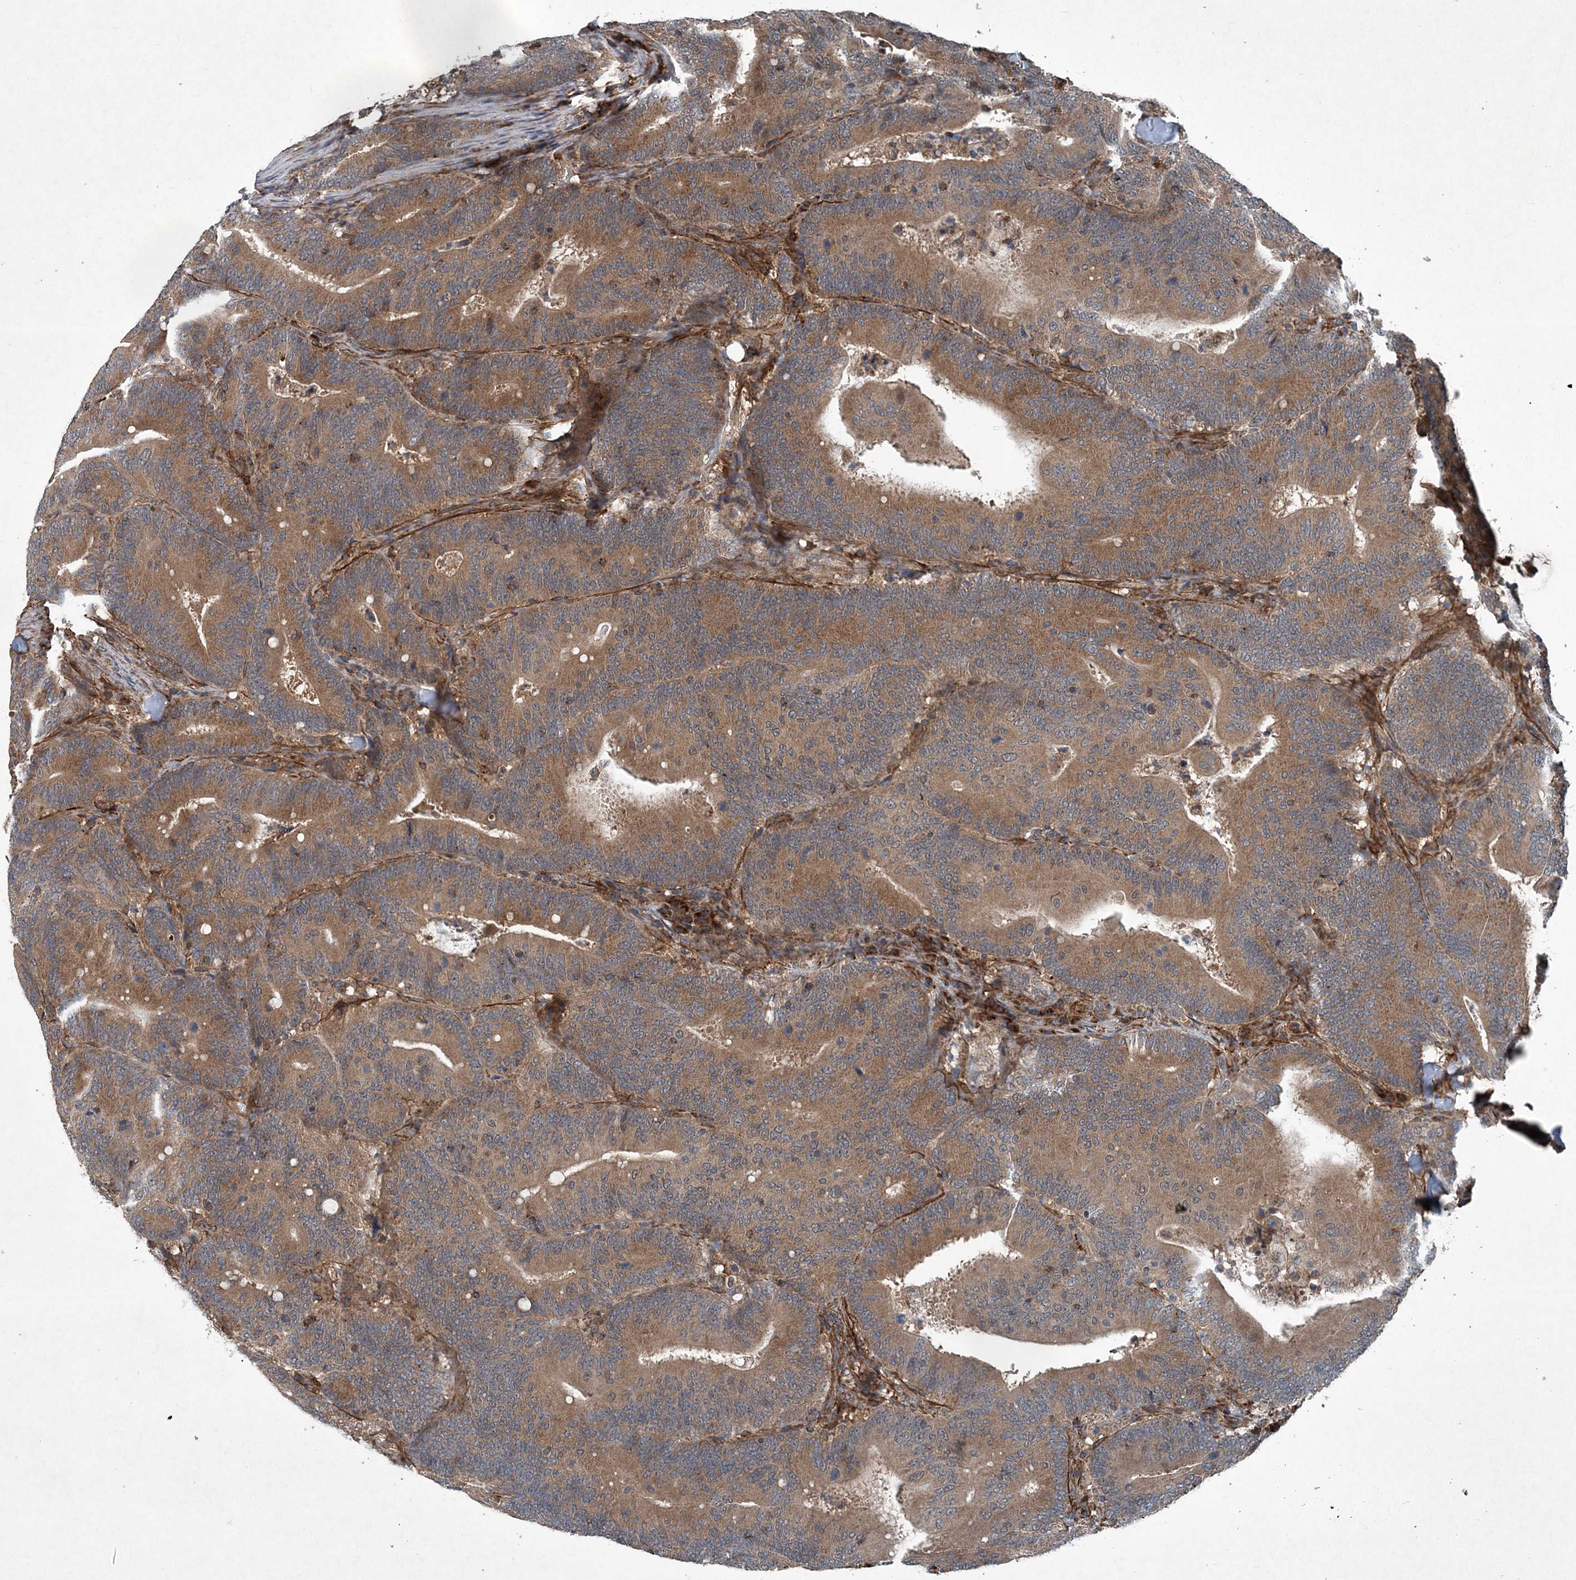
{"staining": {"intensity": "moderate", "quantity": ">75%", "location": "cytoplasmic/membranous"}, "tissue": "colorectal cancer", "cell_type": "Tumor cells", "image_type": "cancer", "snomed": [{"axis": "morphology", "description": "Adenocarcinoma, NOS"}, {"axis": "topography", "description": "Colon"}], "caption": "Immunohistochemical staining of colorectal cancer (adenocarcinoma) reveals medium levels of moderate cytoplasmic/membranous protein positivity in approximately >75% of tumor cells.", "gene": "NDUFA2", "patient": {"sex": "female", "age": 66}}